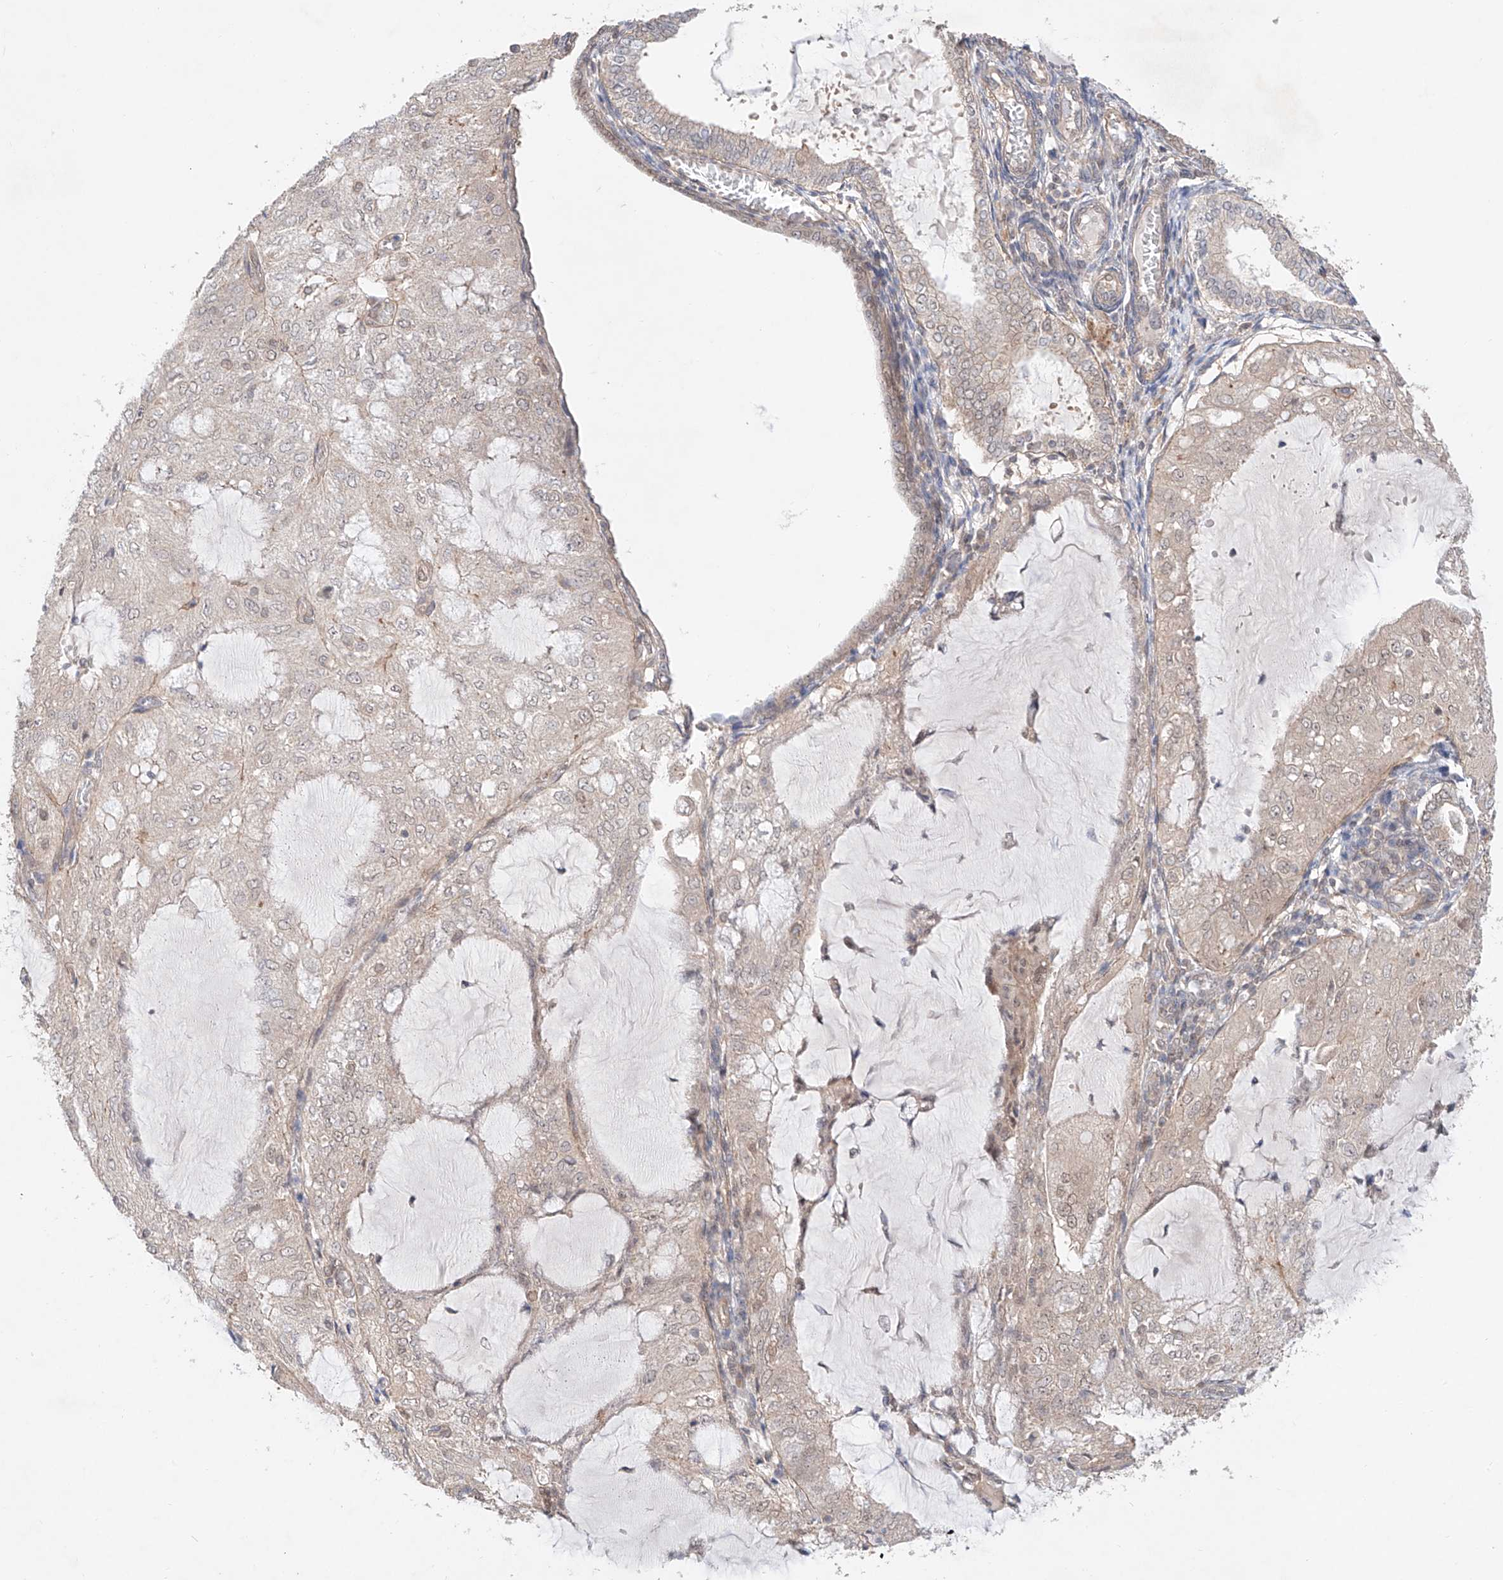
{"staining": {"intensity": "weak", "quantity": "<25%", "location": "cytoplasmic/membranous"}, "tissue": "endometrial cancer", "cell_type": "Tumor cells", "image_type": "cancer", "snomed": [{"axis": "morphology", "description": "Adenocarcinoma, NOS"}, {"axis": "topography", "description": "Endometrium"}], "caption": "High magnification brightfield microscopy of endometrial cancer stained with DAB (brown) and counterstained with hematoxylin (blue): tumor cells show no significant staining.", "gene": "TSR2", "patient": {"sex": "female", "age": 81}}